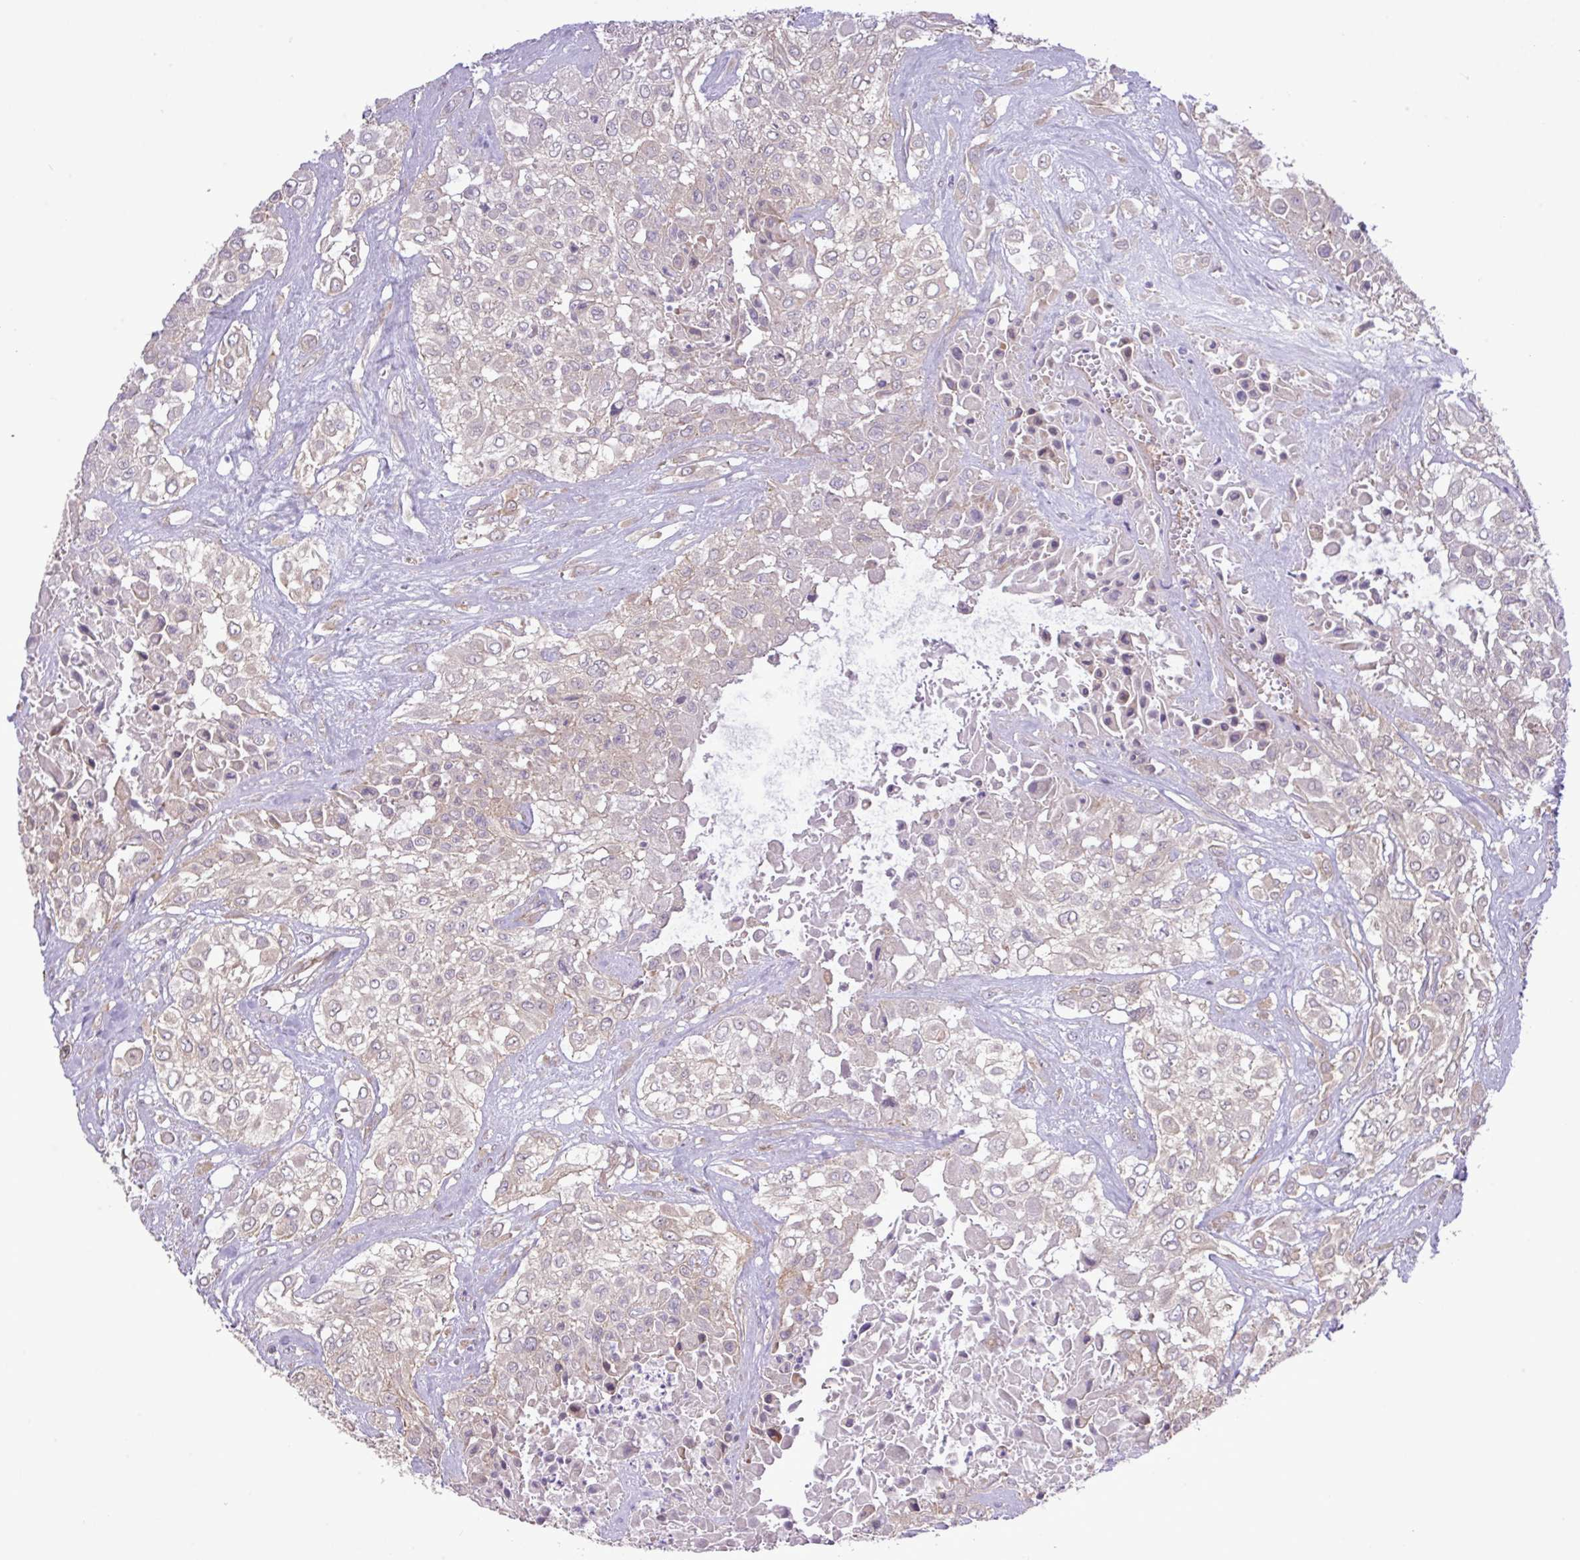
{"staining": {"intensity": "negative", "quantity": "none", "location": "none"}, "tissue": "urothelial cancer", "cell_type": "Tumor cells", "image_type": "cancer", "snomed": [{"axis": "morphology", "description": "Urothelial carcinoma, High grade"}, {"axis": "topography", "description": "Urinary bladder"}], "caption": "This is an immunohistochemistry image of urothelial cancer. There is no positivity in tumor cells.", "gene": "FAM222B", "patient": {"sex": "male", "age": 67}}